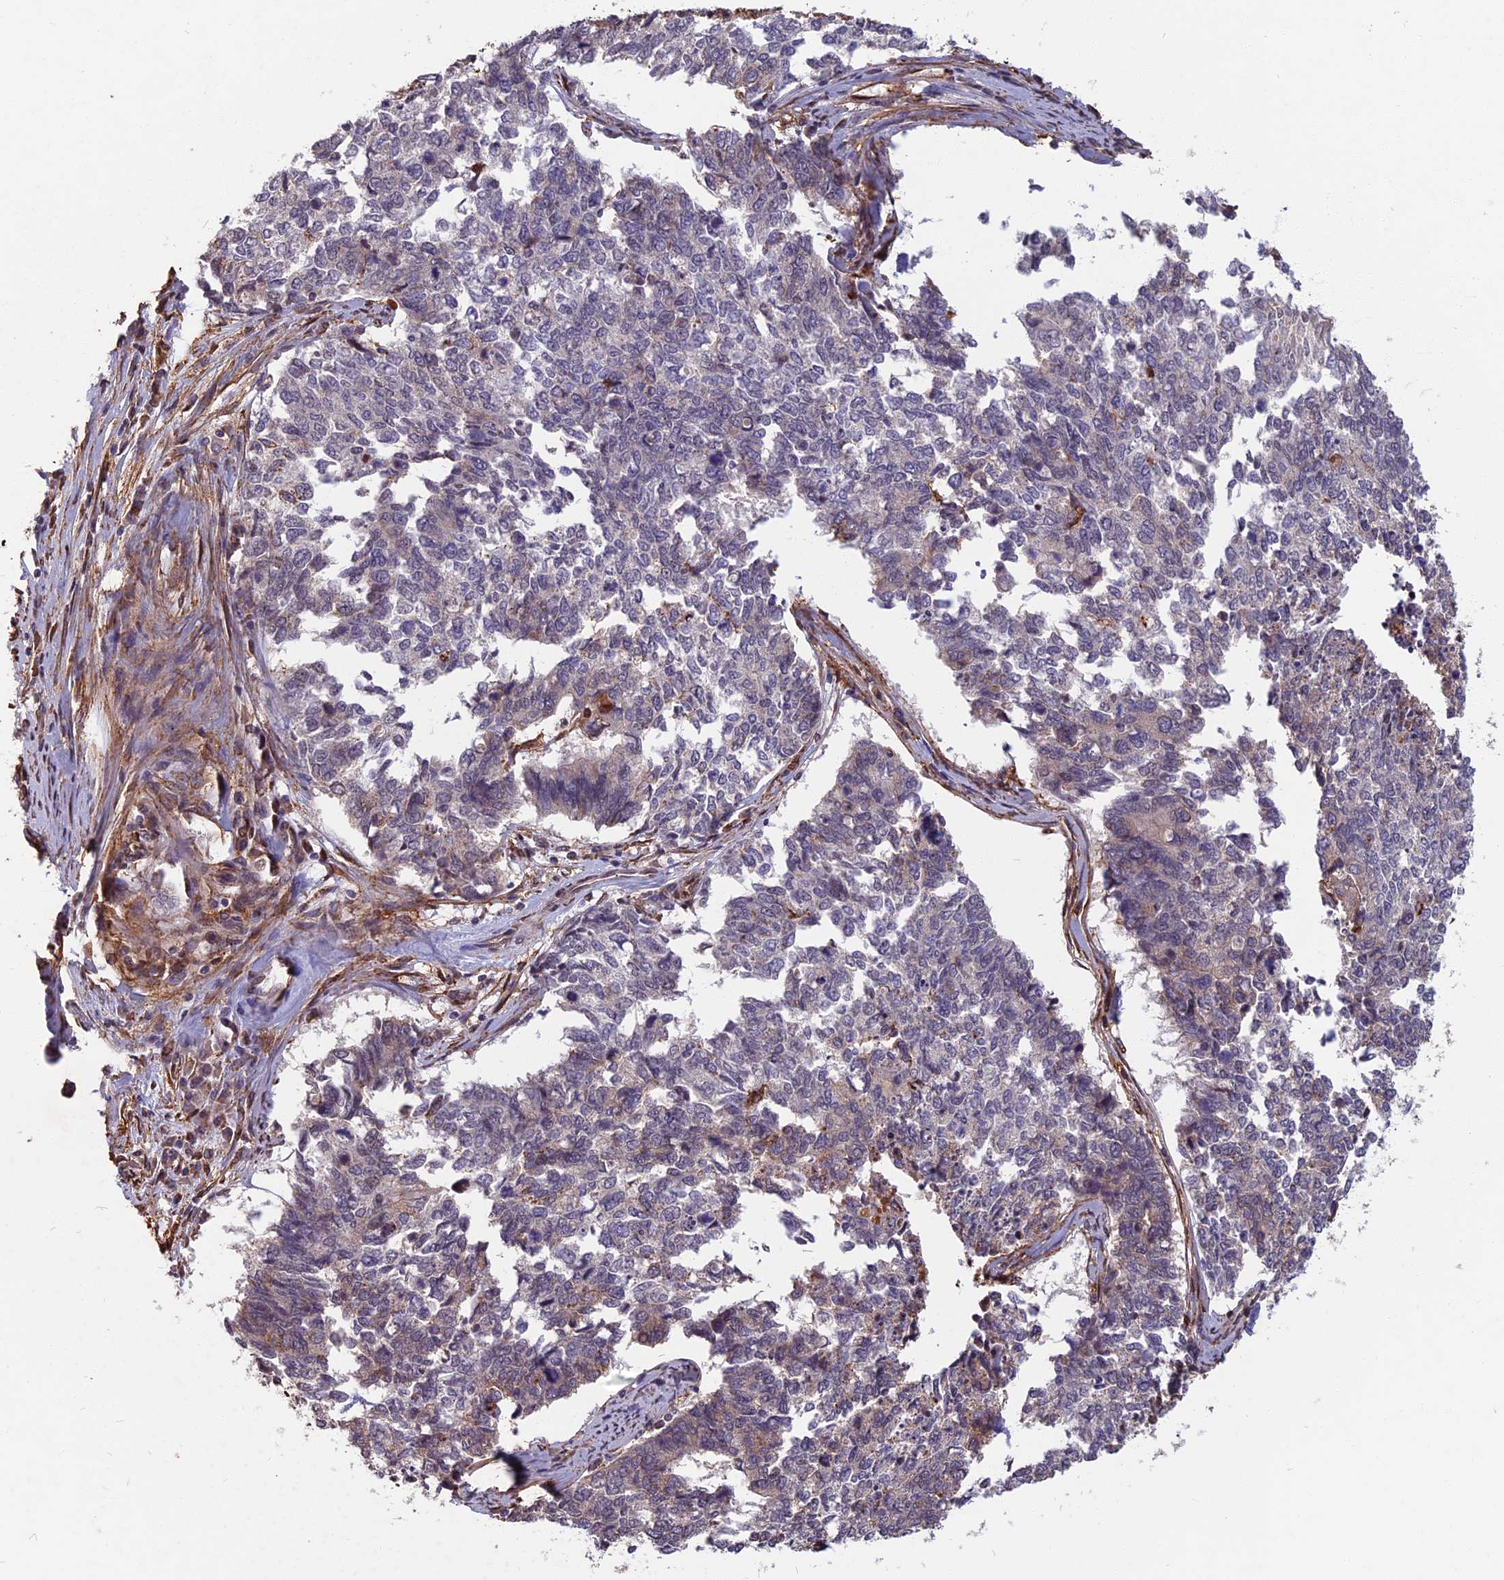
{"staining": {"intensity": "weak", "quantity": "<25%", "location": "cytoplasmic/membranous"}, "tissue": "cervical cancer", "cell_type": "Tumor cells", "image_type": "cancer", "snomed": [{"axis": "morphology", "description": "Squamous cell carcinoma, NOS"}, {"axis": "topography", "description": "Cervix"}], "caption": "Immunohistochemistry (IHC) photomicrograph of human squamous cell carcinoma (cervical) stained for a protein (brown), which reveals no positivity in tumor cells.", "gene": "SPG11", "patient": {"sex": "female", "age": 63}}